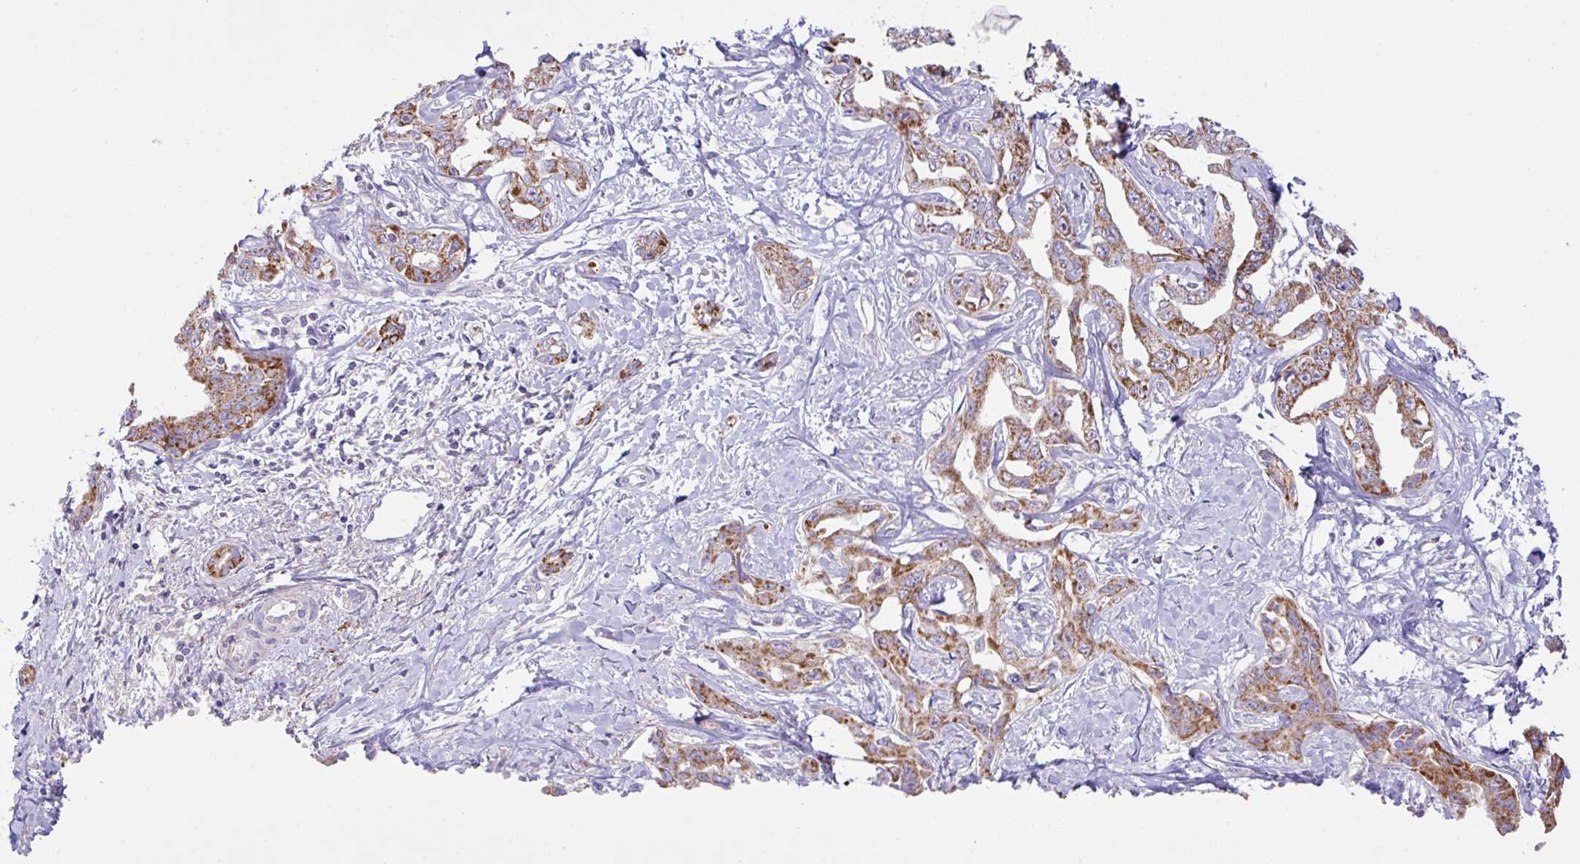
{"staining": {"intensity": "moderate", "quantity": ">75%", "location": "cytoplasmic/membranous"}, "tissue": "liver cancer", "cell_type": "Tumor cells", "image_type": "cancer", "snomed": [{"axis": "morphology", "description": "Cholangiocarcinoma"}, {"axis": "topography", "description": "Liver"}], "caption": "Immunohistochemical staining of liver cancer shows medium levels of moderate cytoplasmic/membranous protein staining in approximately >75% of tumor cells.", "gene": "CHDH", "patient": {"sex": "male", "age": 59}}